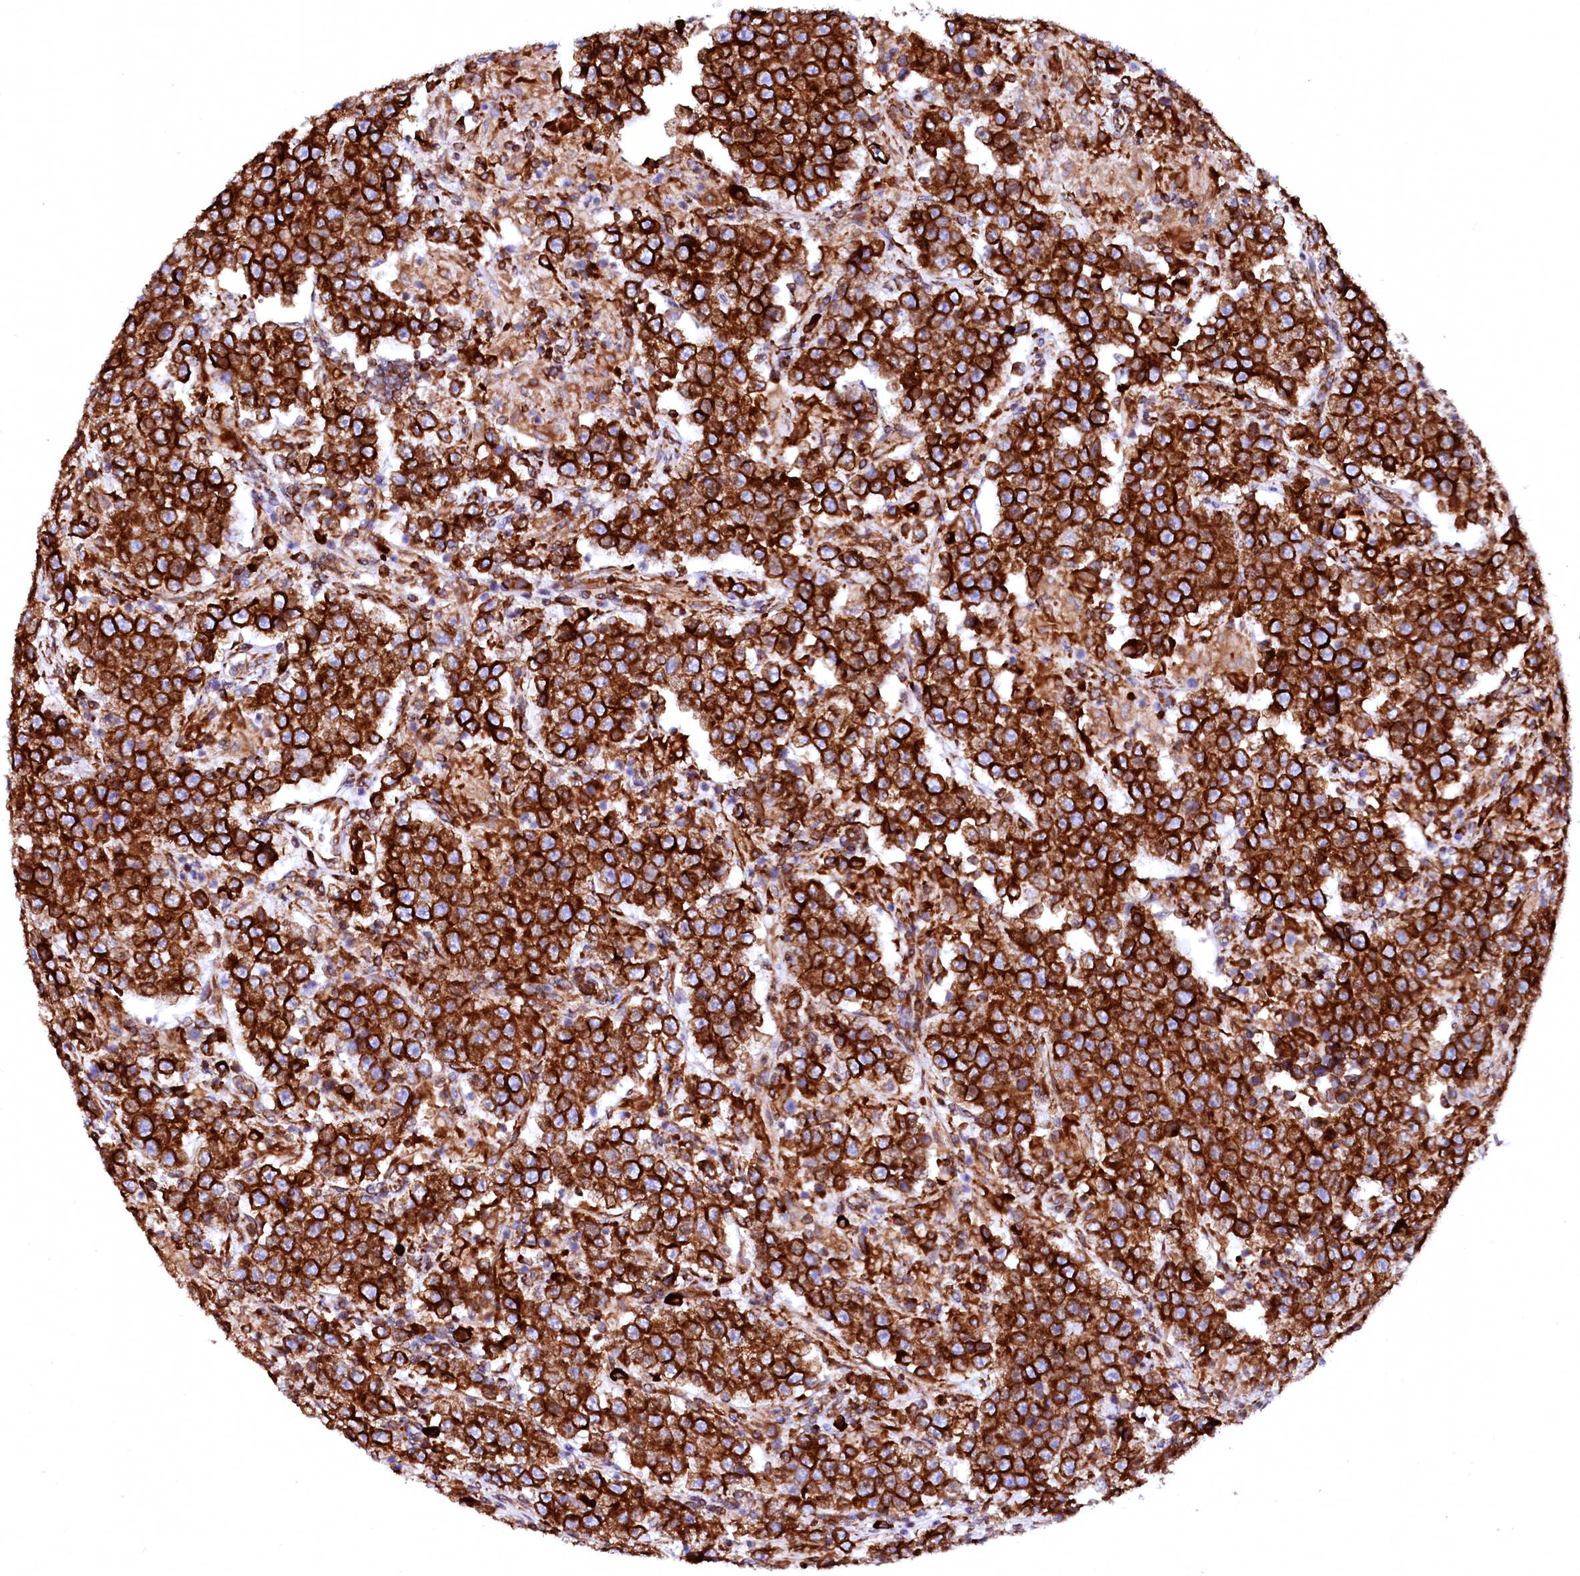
{"staining": {"intensity": "strong", "quantity": ">75%", "location": "cytoplasmic/membranous"}, "tissue": "testis cancer", "cell_type": "Tumor cells", "image_type": "cancer", "snomed": [{"axis": "morphology", "description": "Normal tissue, NOS"}, {"axis": "morphology", "description": "Urothelial carcinoma, High grade"}, {"axis": "morphology", "description": "Seminoma, NOS"}, {"axis": "morphology", "description": "Carcinoma, Embryonal, NOS"}, {"axis": "topography", "description": "Urinary bladder"}, {"axis": "topography", "description": "Testis"}], "caption": "Embryonal carcinoma (testis) stained for a protein reveals strong cytoplasmic/membranous positivity in tumor cells. Nuclei are stained in blue.", "gene": "DERL1", "patient": {"sex": "male", "age": 41}}